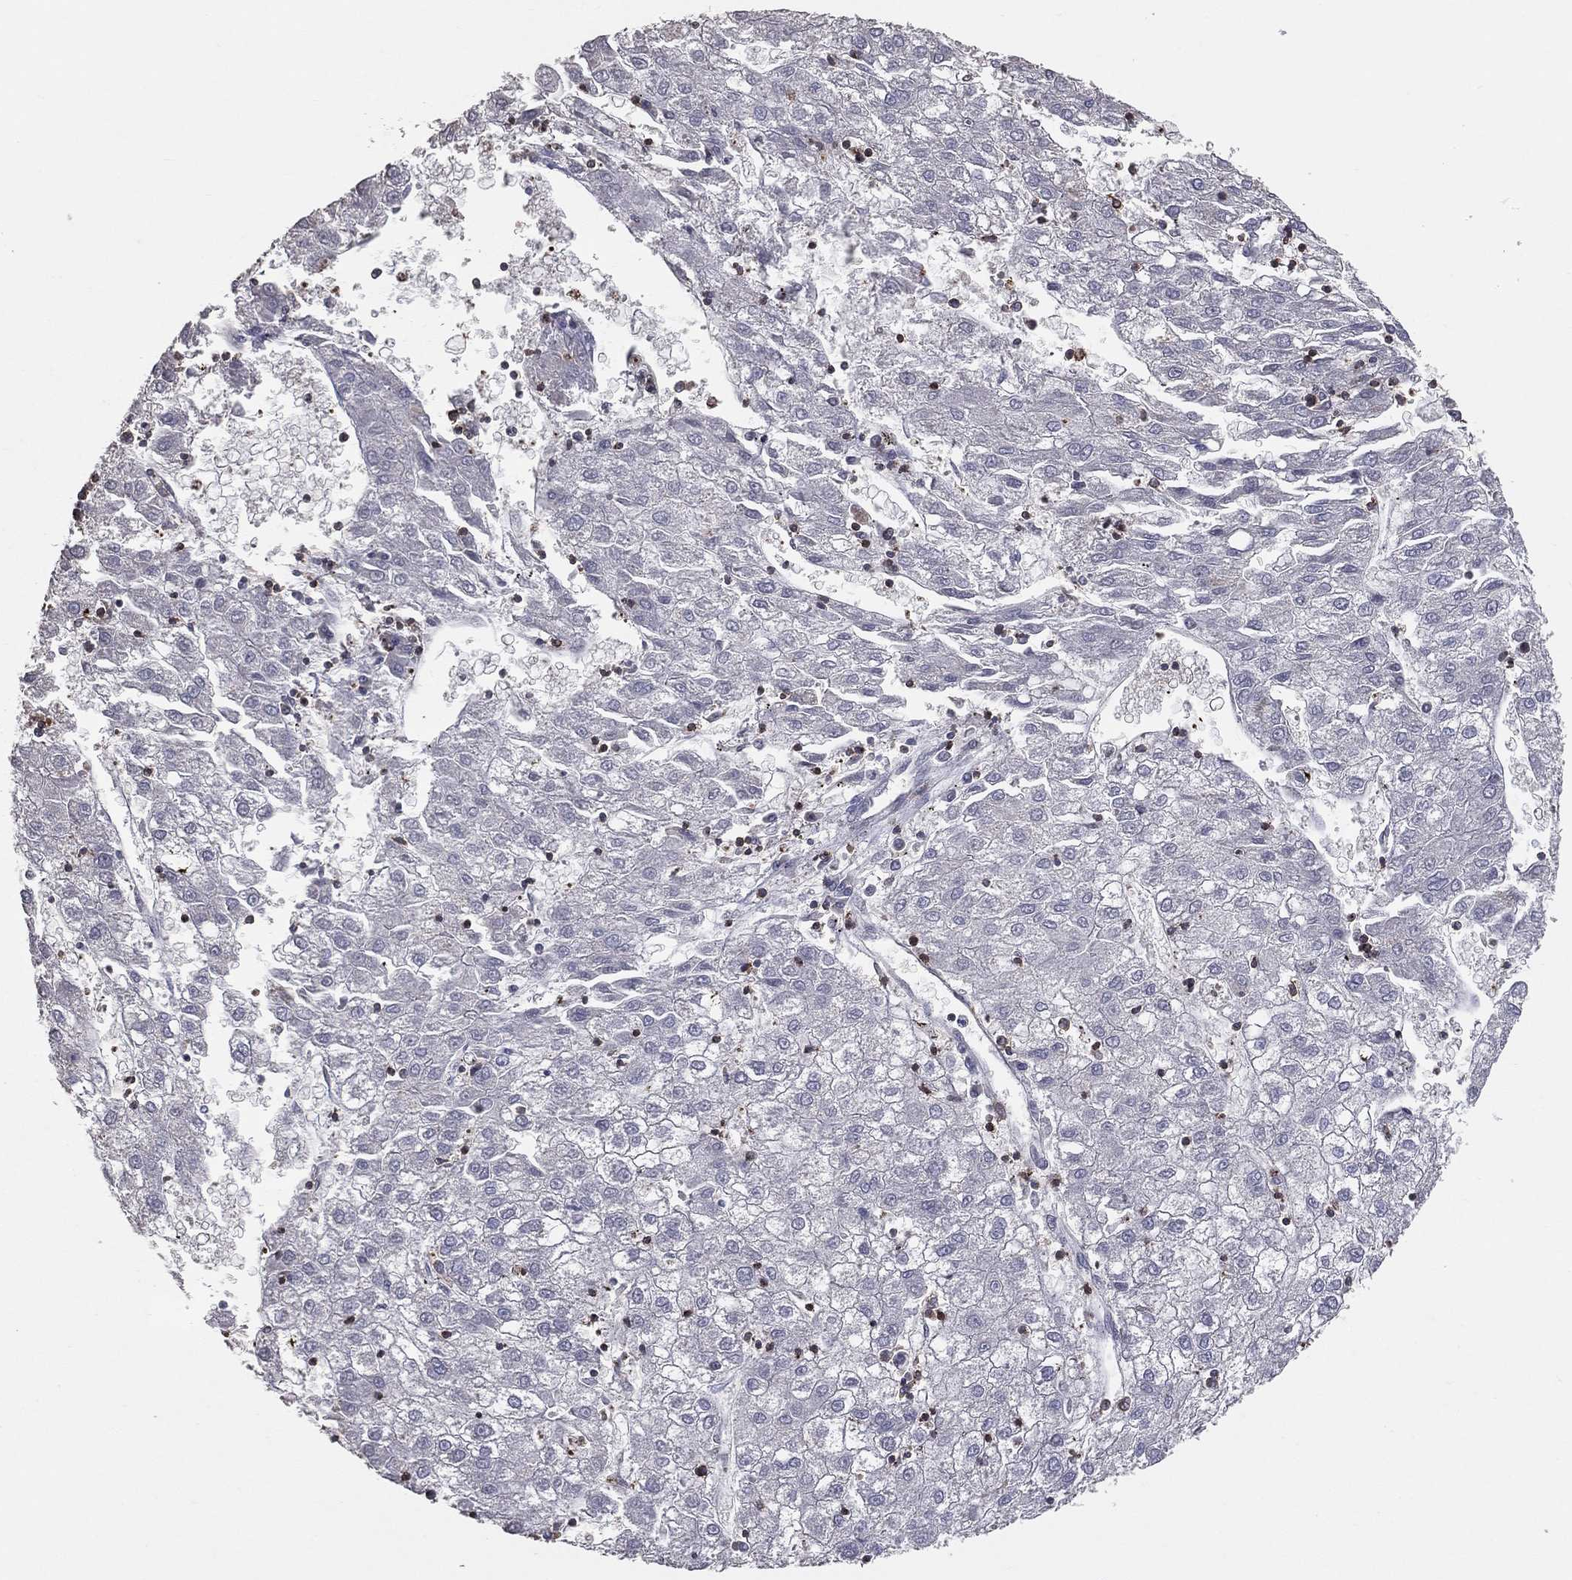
{"staining": {"intensity": "negative", "quantity": "none", "location": "none"}, "tissue": "liver cancer", "cell_type": "Tumor cells", "image_type": "cancer", "snomed": [{"axis": "morphology", "description": "Carcinoma, Hepatocellular, NOS"}, {"axis": "topography", "description": "Liver"}], "caption": "This image is of liver cancer stained with immunohistochemistry to label a protein in brown with the nuclei are counter-stained blue. There is no staining in tumor cells. (DAB IHC with hematoxylin counter stain).", "gene": "PSTPIP1", "patient": {"sex": "male", "age": 72}}